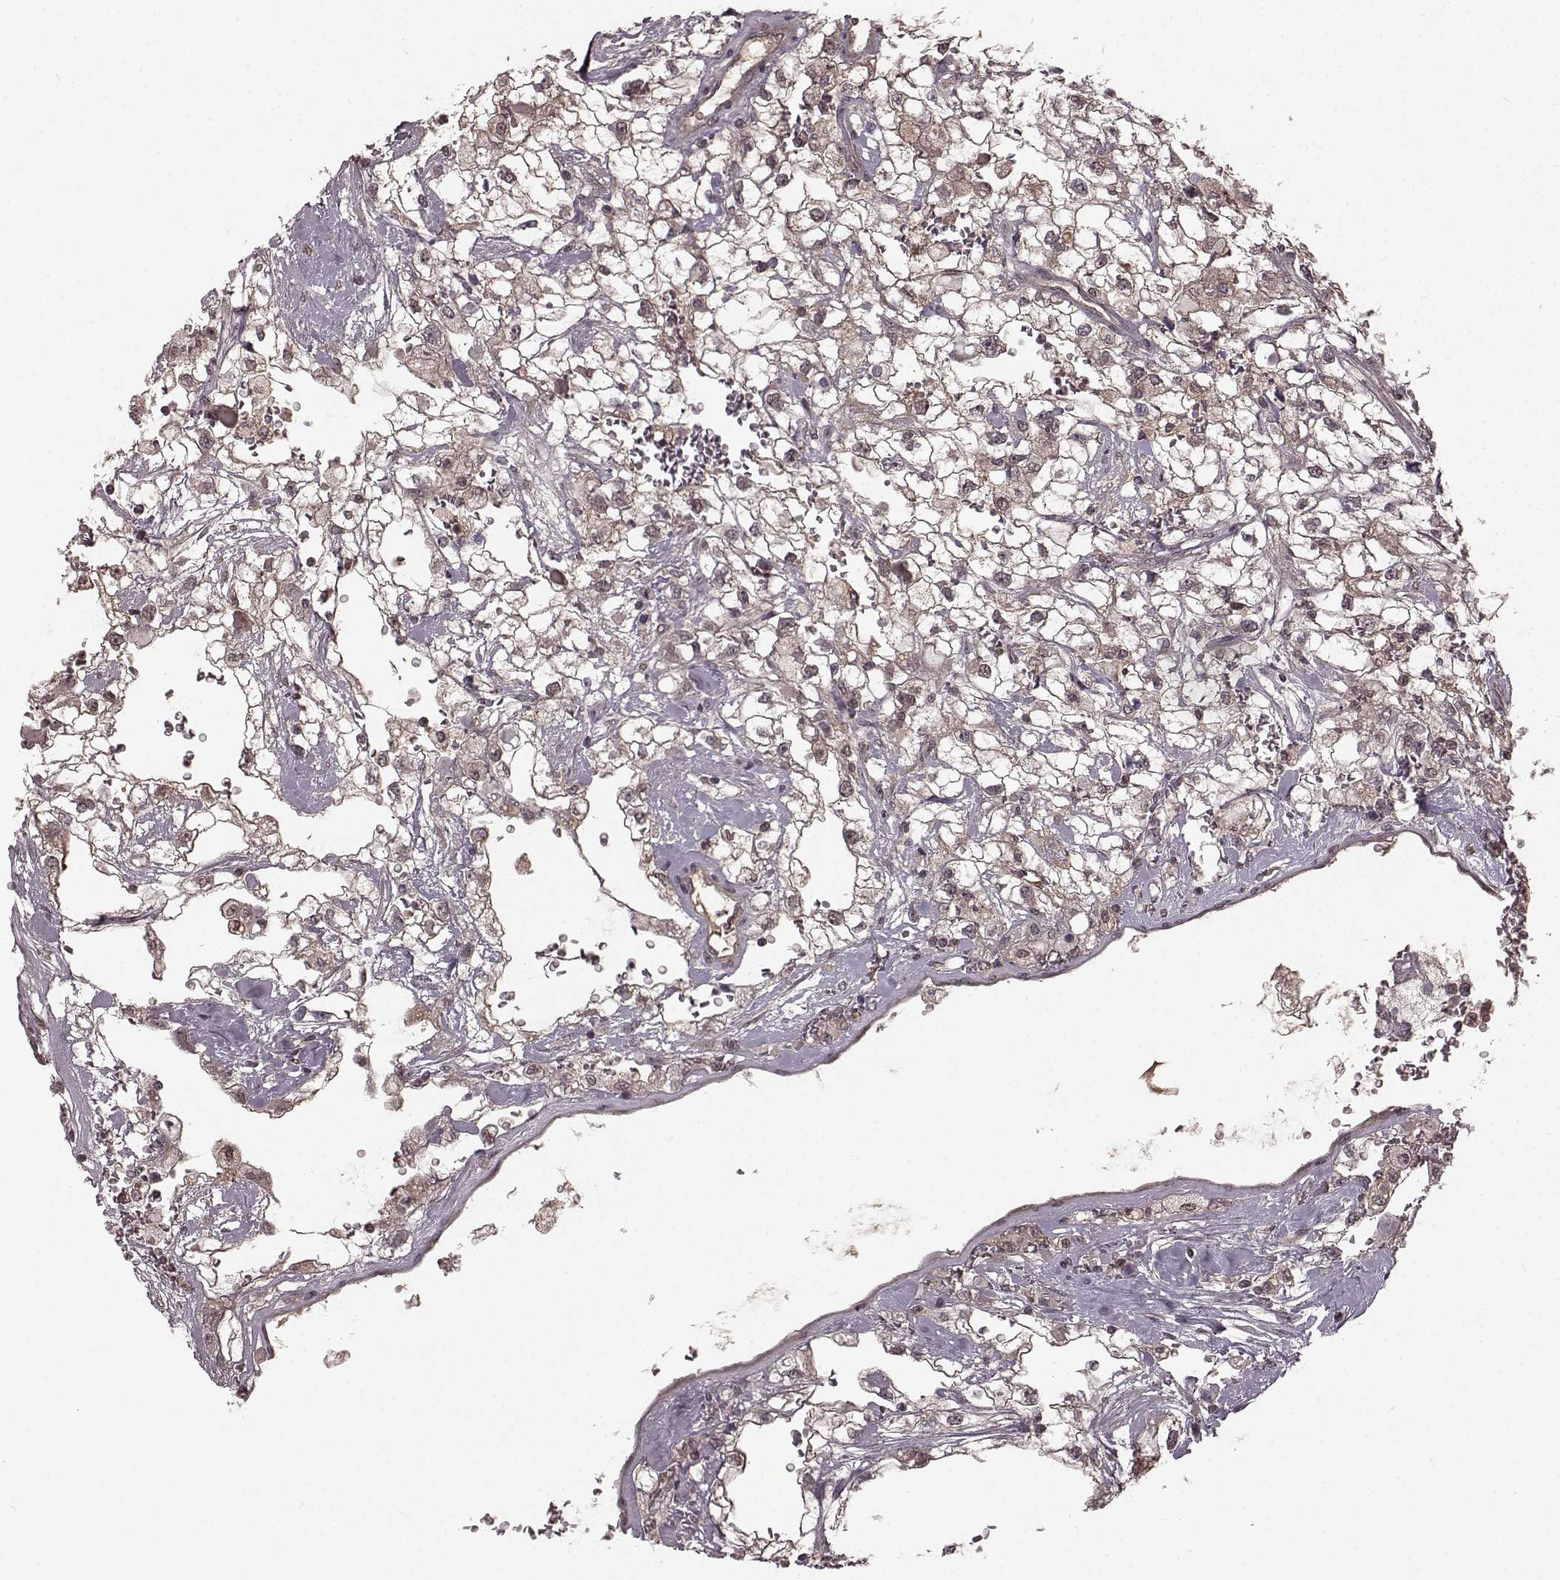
{"staining": {"intensity": "negative", "quantity": "none", "location": "none"}, "tissue": "renal cancer", "cell_type": "Tumor cells", "image_type": "cancer", "snomed": [{"axis": "morphology", "description": "Adenocarcinoma, NOS"}, {"axis": "topography", "description": "Kidney"}], "caption": "This is an immunohistochemistry micrograph of human adenocarcinoma (renal). There is no positivity in tumor cells.", "gene": "GSS", "patient": {"sex": "male", "age": 59}}